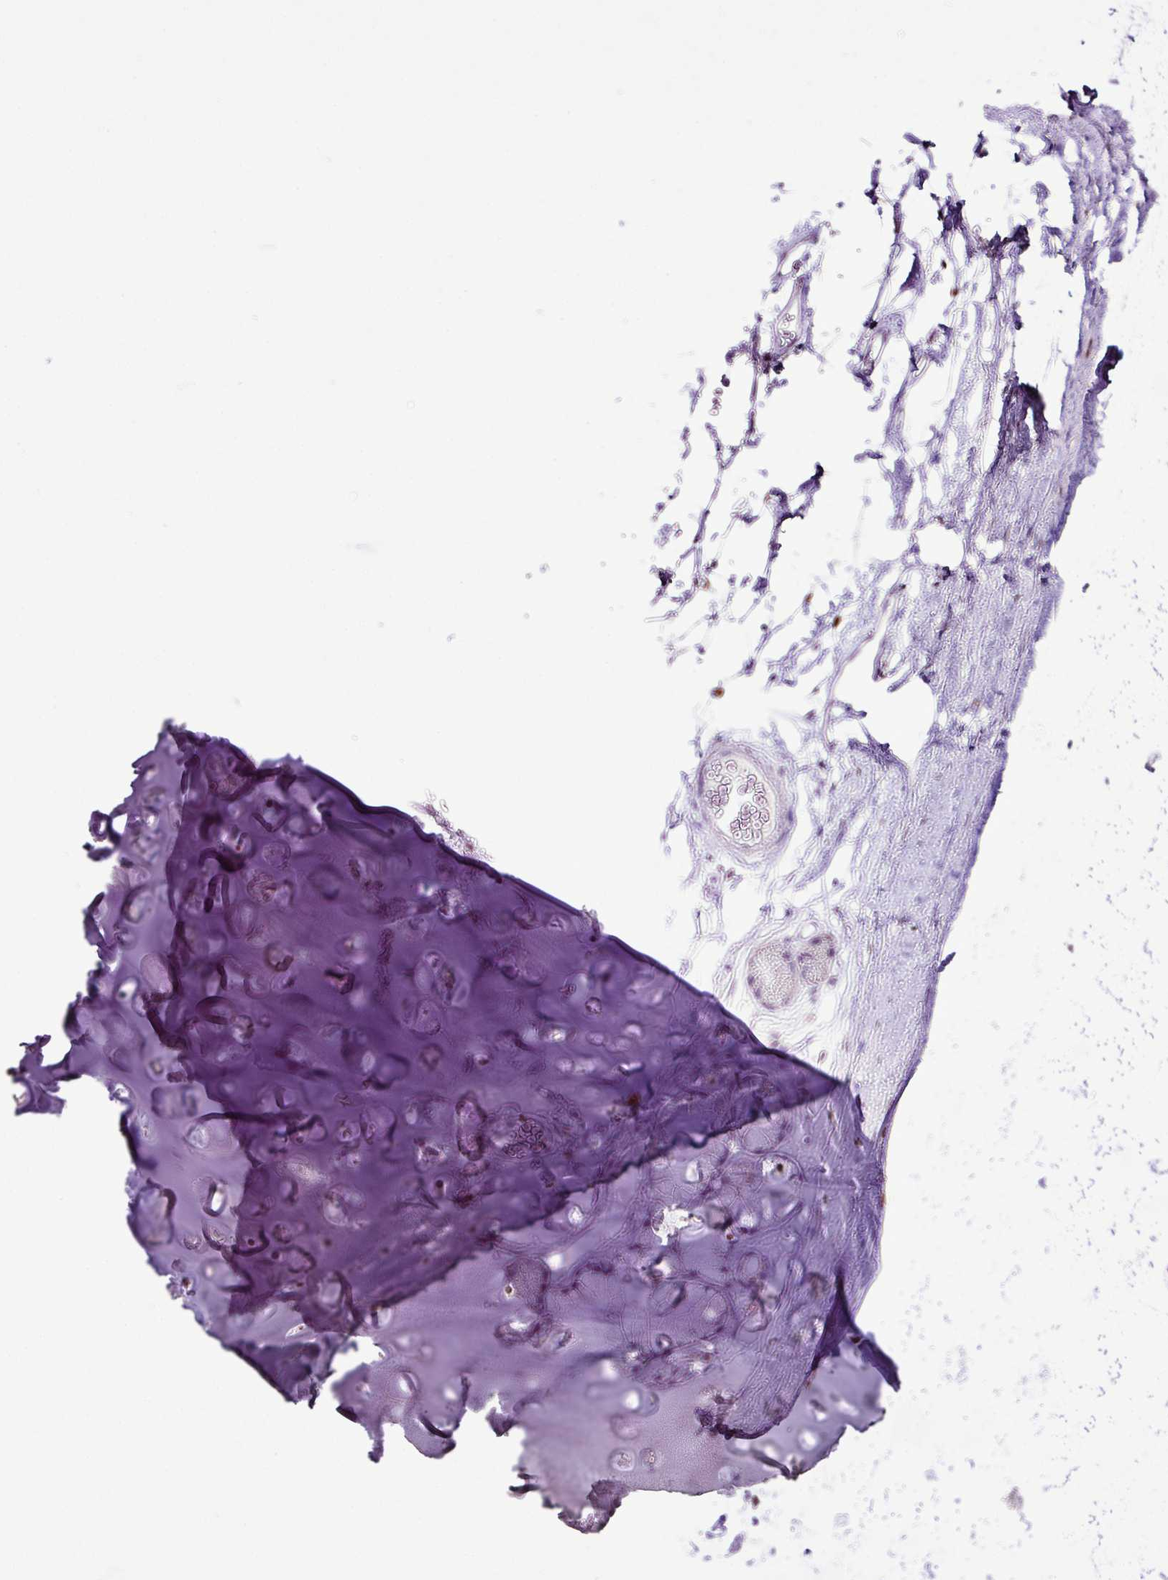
{"staining": {"intensity": "negative", "quantity": "none", "location": "none"}, "tissue": "soft tissue", "cell_type": "Chondrocytes", "image_type": "normal", "snomed": [{"axis": "morphology", "description": "Normal tissue, NOS"}, {"axis": "topography", "description": "Lymph node"}, {"axis": "topography", "description": "Cartilage tissue"}, {"axis": "topography", "description": "Bronchus"}], "caption": "This is an immunohistochemistry (IHC) image of benign soft tissue. There is no positivity in chondrocytes.", "gene": "ESR1", "patient": {"sex": "female", "age": 70}}